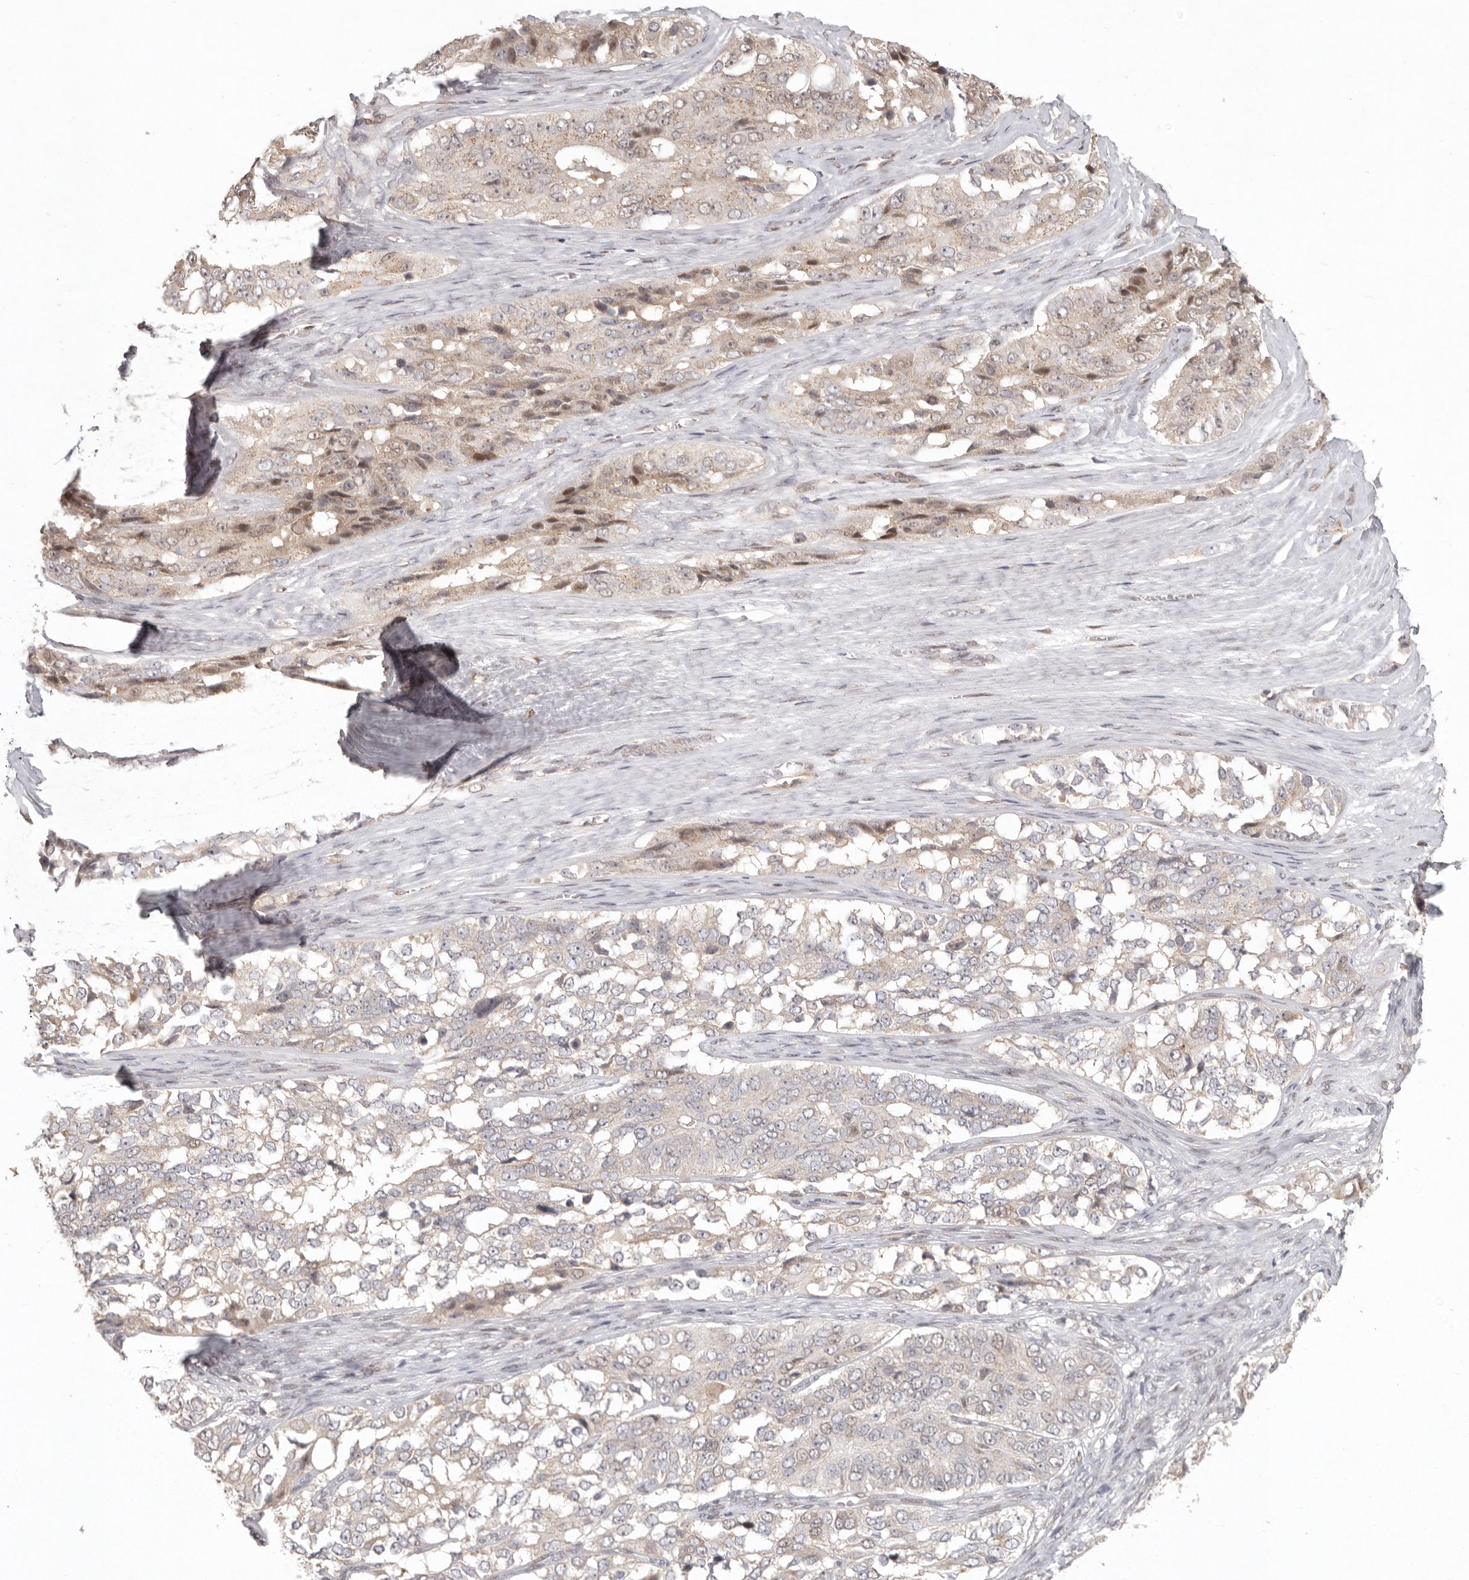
{"staining": {"intensity": "weak", "quantity": "25%-75%", "location": "cytoplasmic/membranous,nuclear"}, "tissue": "ovarian cancer", "cell_type": "Tumor cells", "image_type": "cancer", "snomed": [{"axis": "morphology", "description": "Carcinoma, endometroid"}, {"axis": "topography", "description": "Ovary"}], "caption": "This is a histology image of IHC staining of ovarian cancer (endometroid carcinoma), which shows weak staining in the cytoplasmic/membranous and nuclear of tumor cells.", "gene": "LRRC75A", "patient": {"sex": "female", "age": 51}}